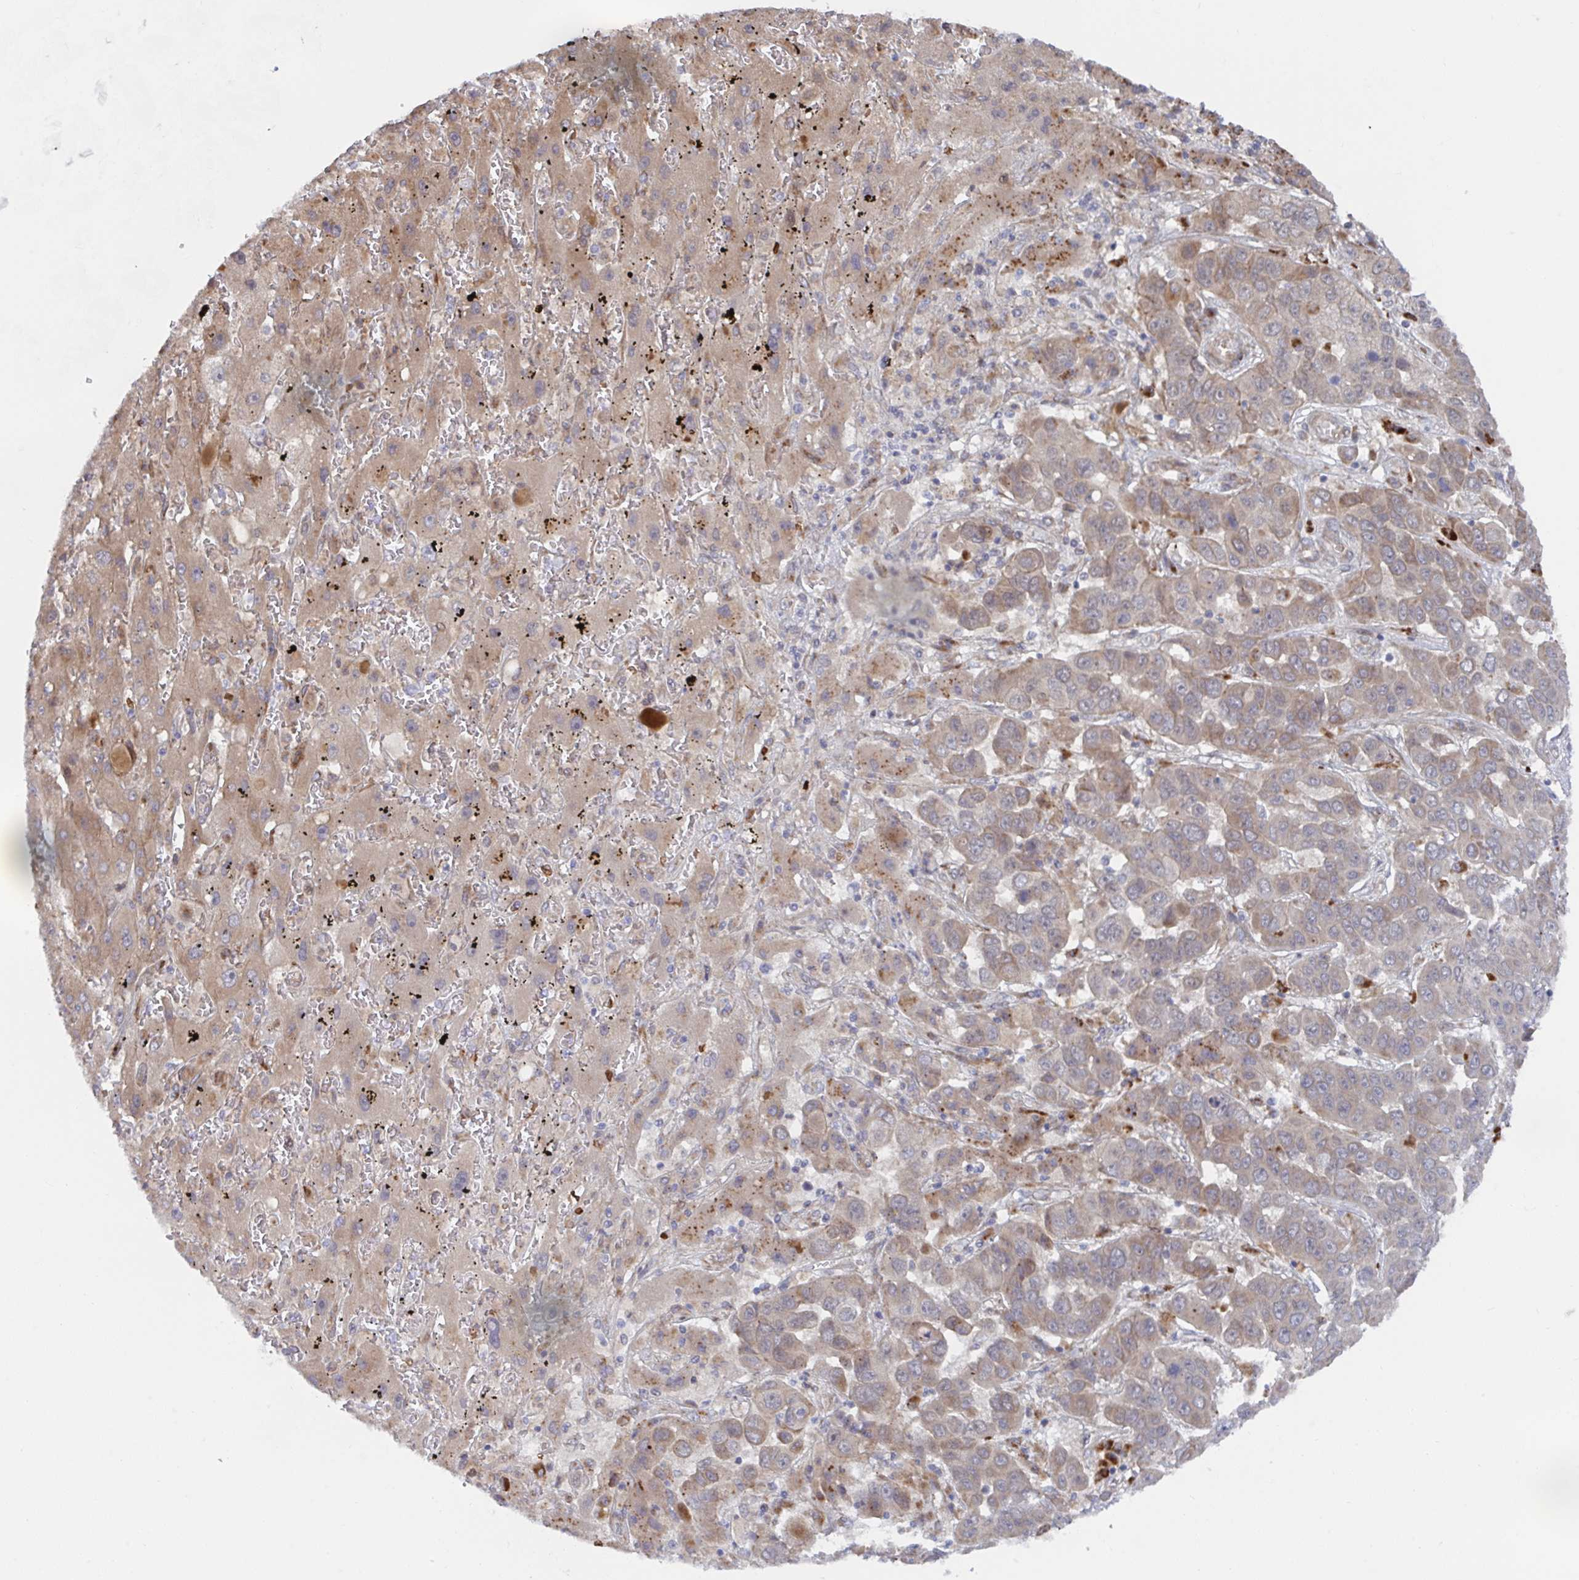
{"staining": {"intensity": "weak", "quantity": "25%-75%", "location": "cytoplasmic/membranous"}, "tissue": "liver cancer", "cell_type": "Tumor cells", "image_type": "cancer", "snomed": [{"axis": "morphology", "description": "Cholangiocarcinoma"}, {"axis": "topography", "description": "Liver"}], "caption": "The immunohistochemical stain labels weak cytoplasmic/membranous positivity in tumor cells of liver cancer (cholangiocarcinoma) tissue.", "gene": "FJX1", "patient": {"sex": "female", "age": 52}}